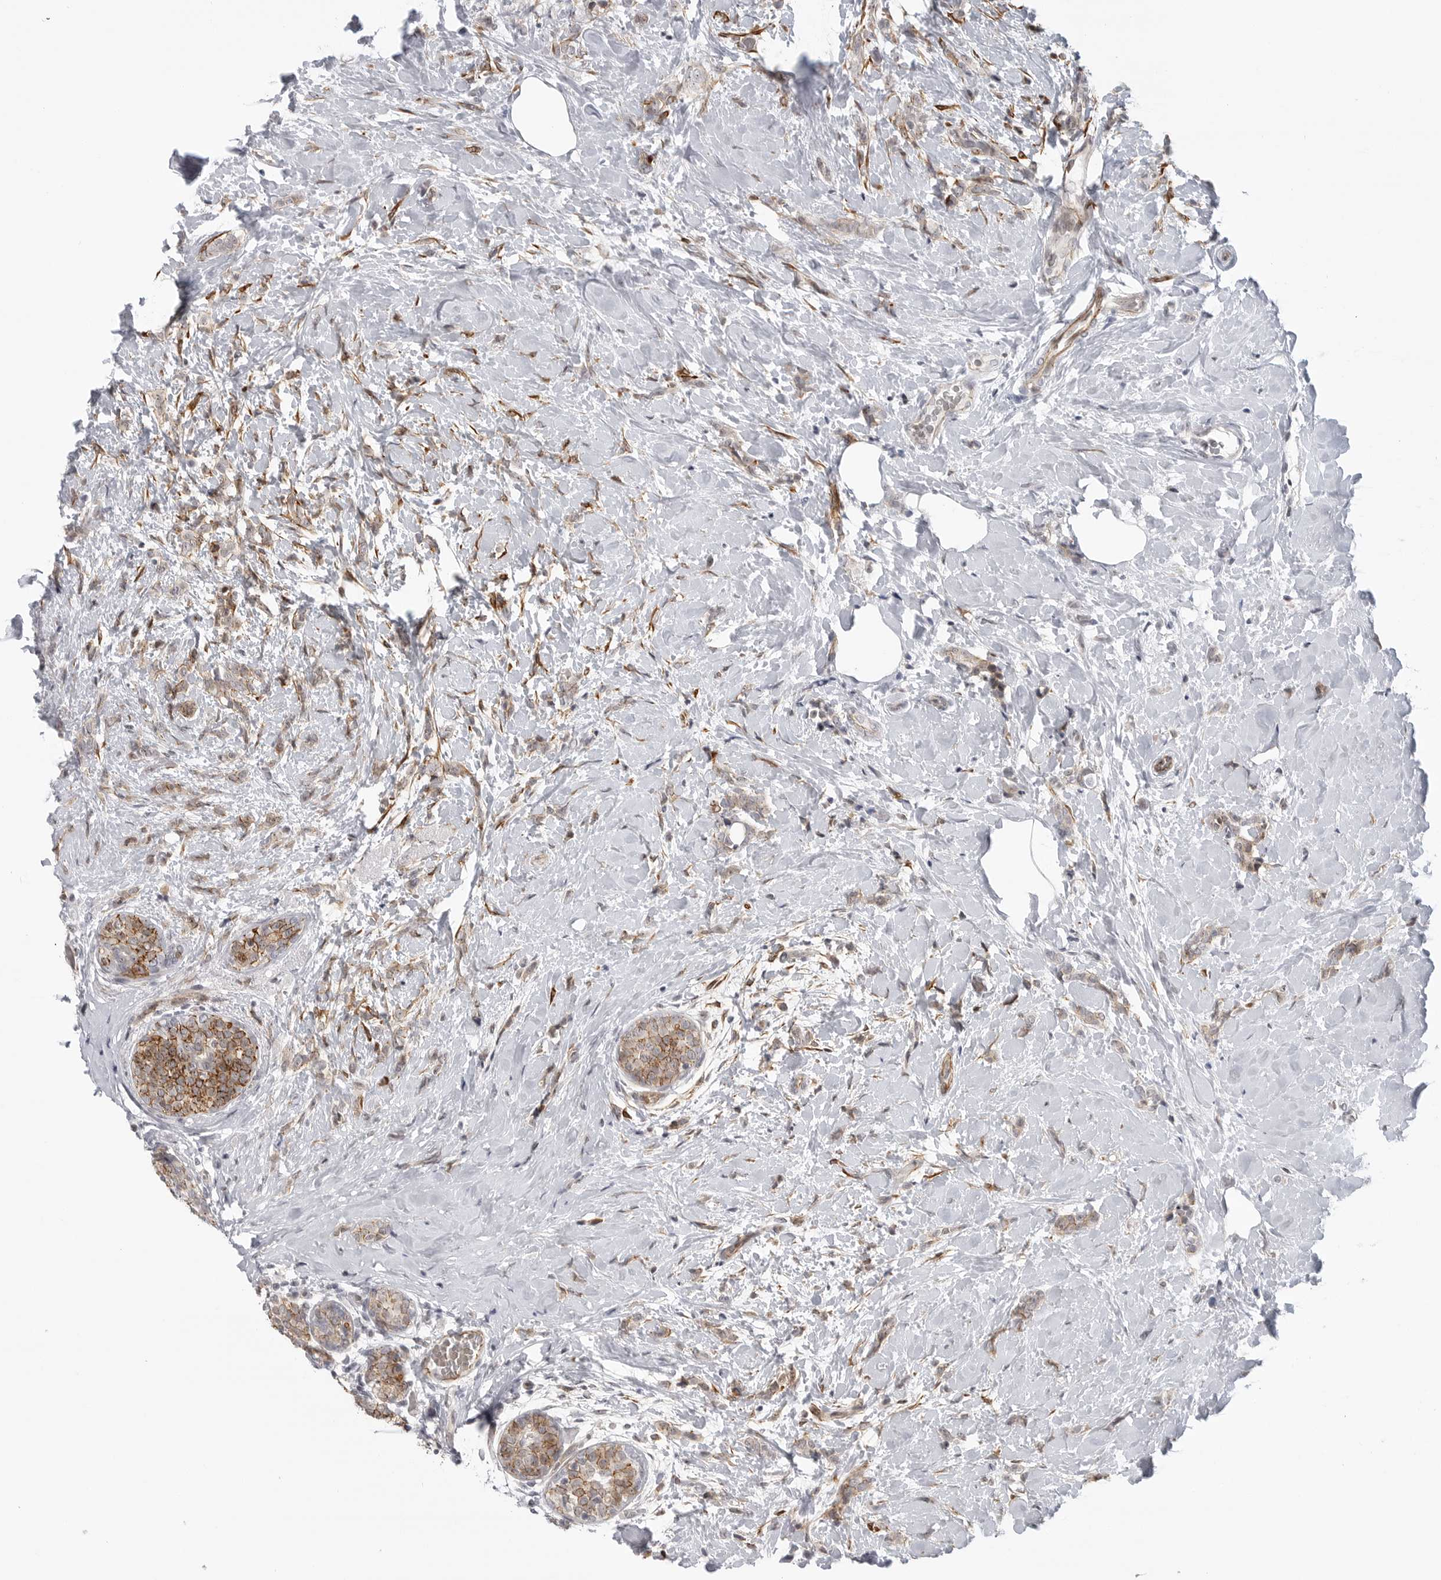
{"staining": {"intensity": "moderate", "quantity": "25%-75%", "location": "cytoplasmic/membranous"}, "tissue": "breast cancer", "cell_type": "Tumor cells", "image_type": "cancer", "snomed": [{"axis": "morphology", "description": "Lobular carcinoma, in situ"}, {"axis": "morphology", "description": "Lobular carcinoma"}, {"axis": "topography", "description": "Breast"}], "caption": "DAB immunohistochemical staining of human breast cancer displays moderate cytoplasmic/membranous protein positivity in about 25%-75% of tumor cells.", "gene": "CEP295NL", "patient": {"sex": "female", "age": 41}}